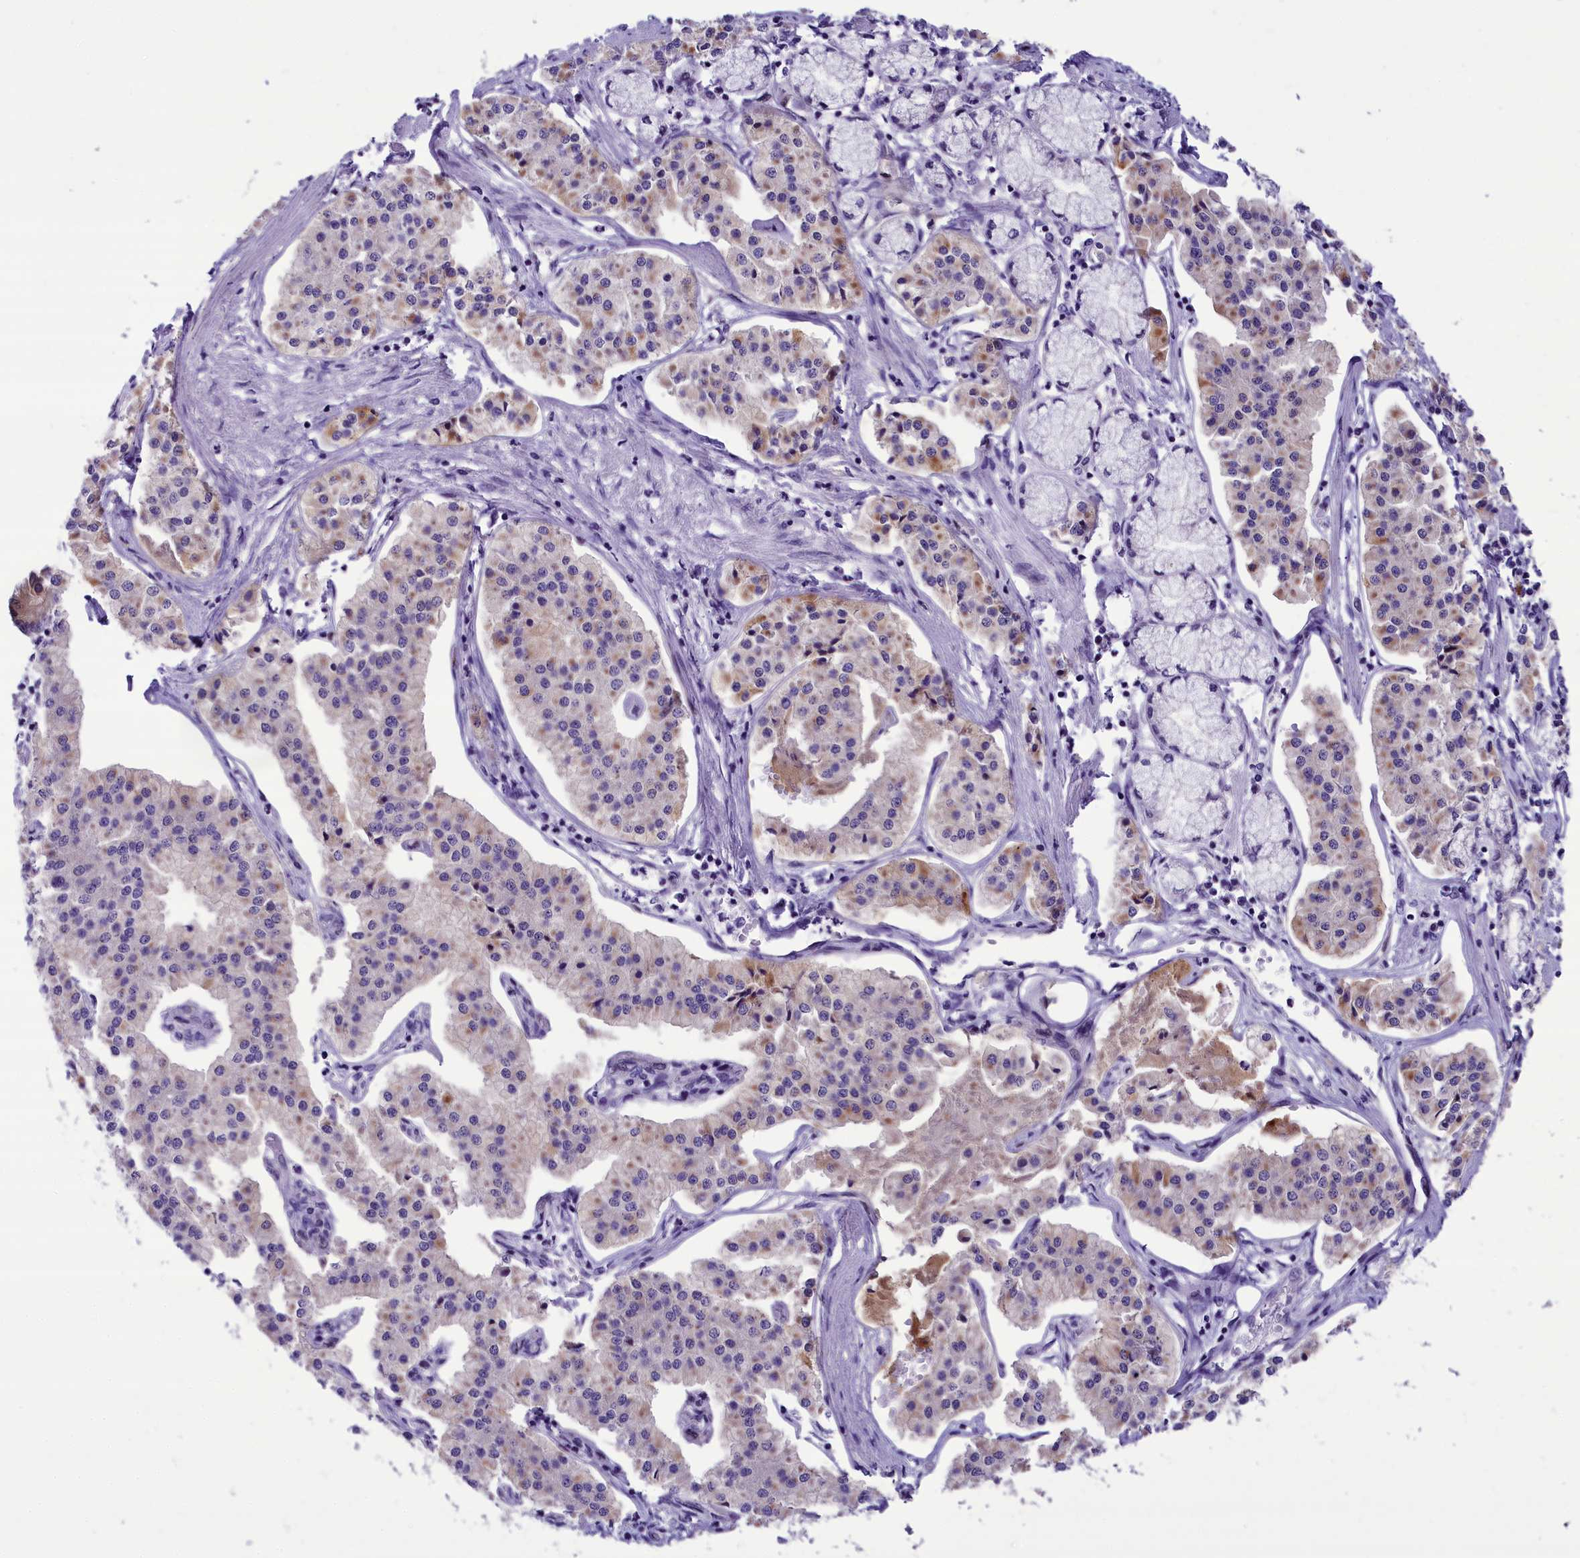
{"staining": {"intensity": "weak", "quantity": "<25%", "location": "cytoplasmic/membranous"}, "tissue": "pancreatic cancer", "cell_type": "Tumor cells", "image_type": "cancer", "snomed": [{"axis": "morphology", "description": "Adenocarcinoma, NOS"}, {"axis": "topography", "description": "Pancreas"}], "caption": "This is an immunohistochemistry (IHC) photomicrograph of pancreatic cancer (adenocarcinoma). There is no expression in tumor cells.", "gene": "PRR15", "patient": {"sex": "female", "age": 50}}